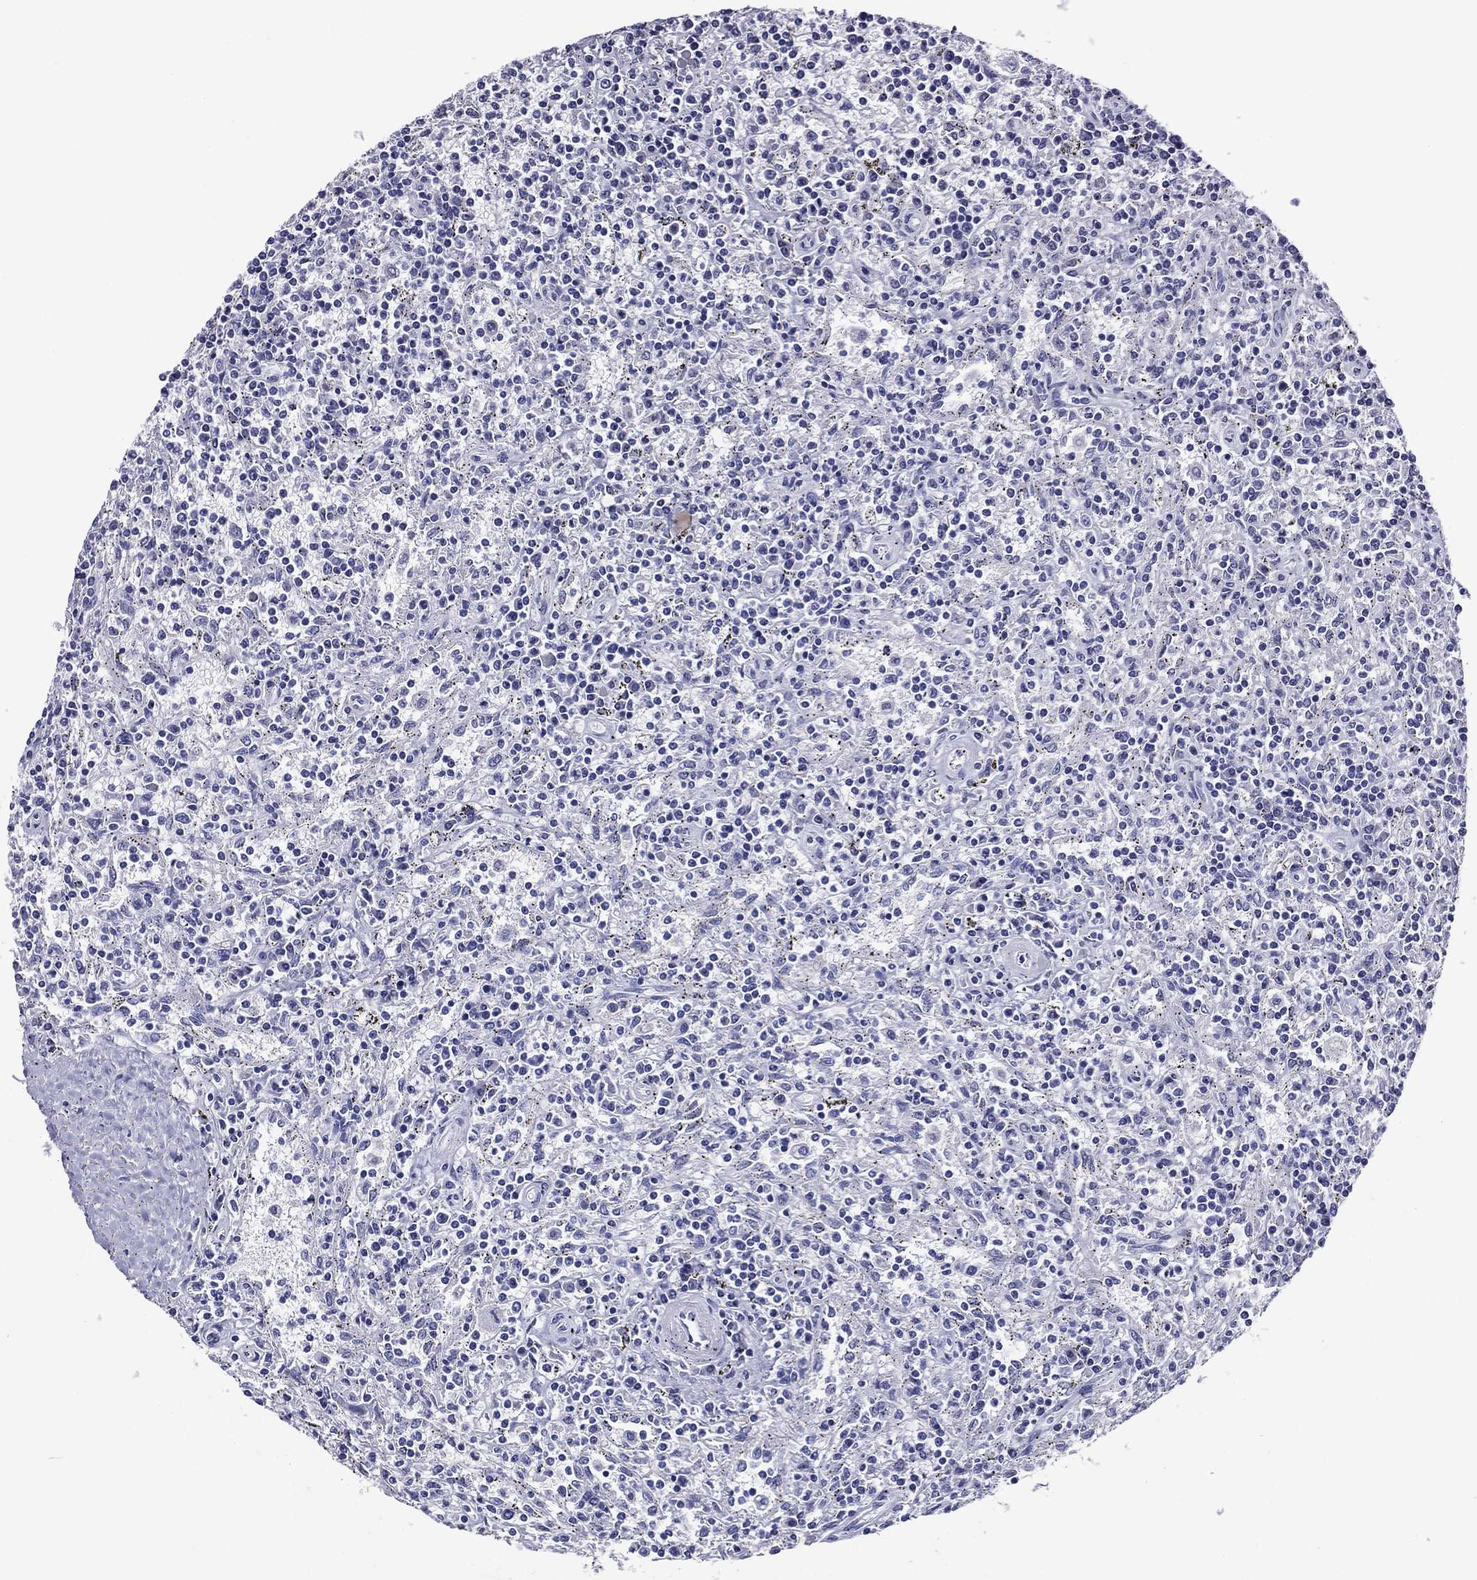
{"staining": {"intensity": "negative", "quantity": "none", "location": "none"}, "tissue": "lymphoma", "cell_type": "Tumor cells", "image_type": "cancer", "snomed": [{"axis": "morphology", "description": "Malignant lymphoma, non-Hodgkin's type, Low grade"}, {"axis": "topography", "description": "Spleen"}], "caption": "Tumor cells show no significant protein staining in lymphoma.", "gene": "ACE2", "patient": {"sex": "male", "age": 62}}